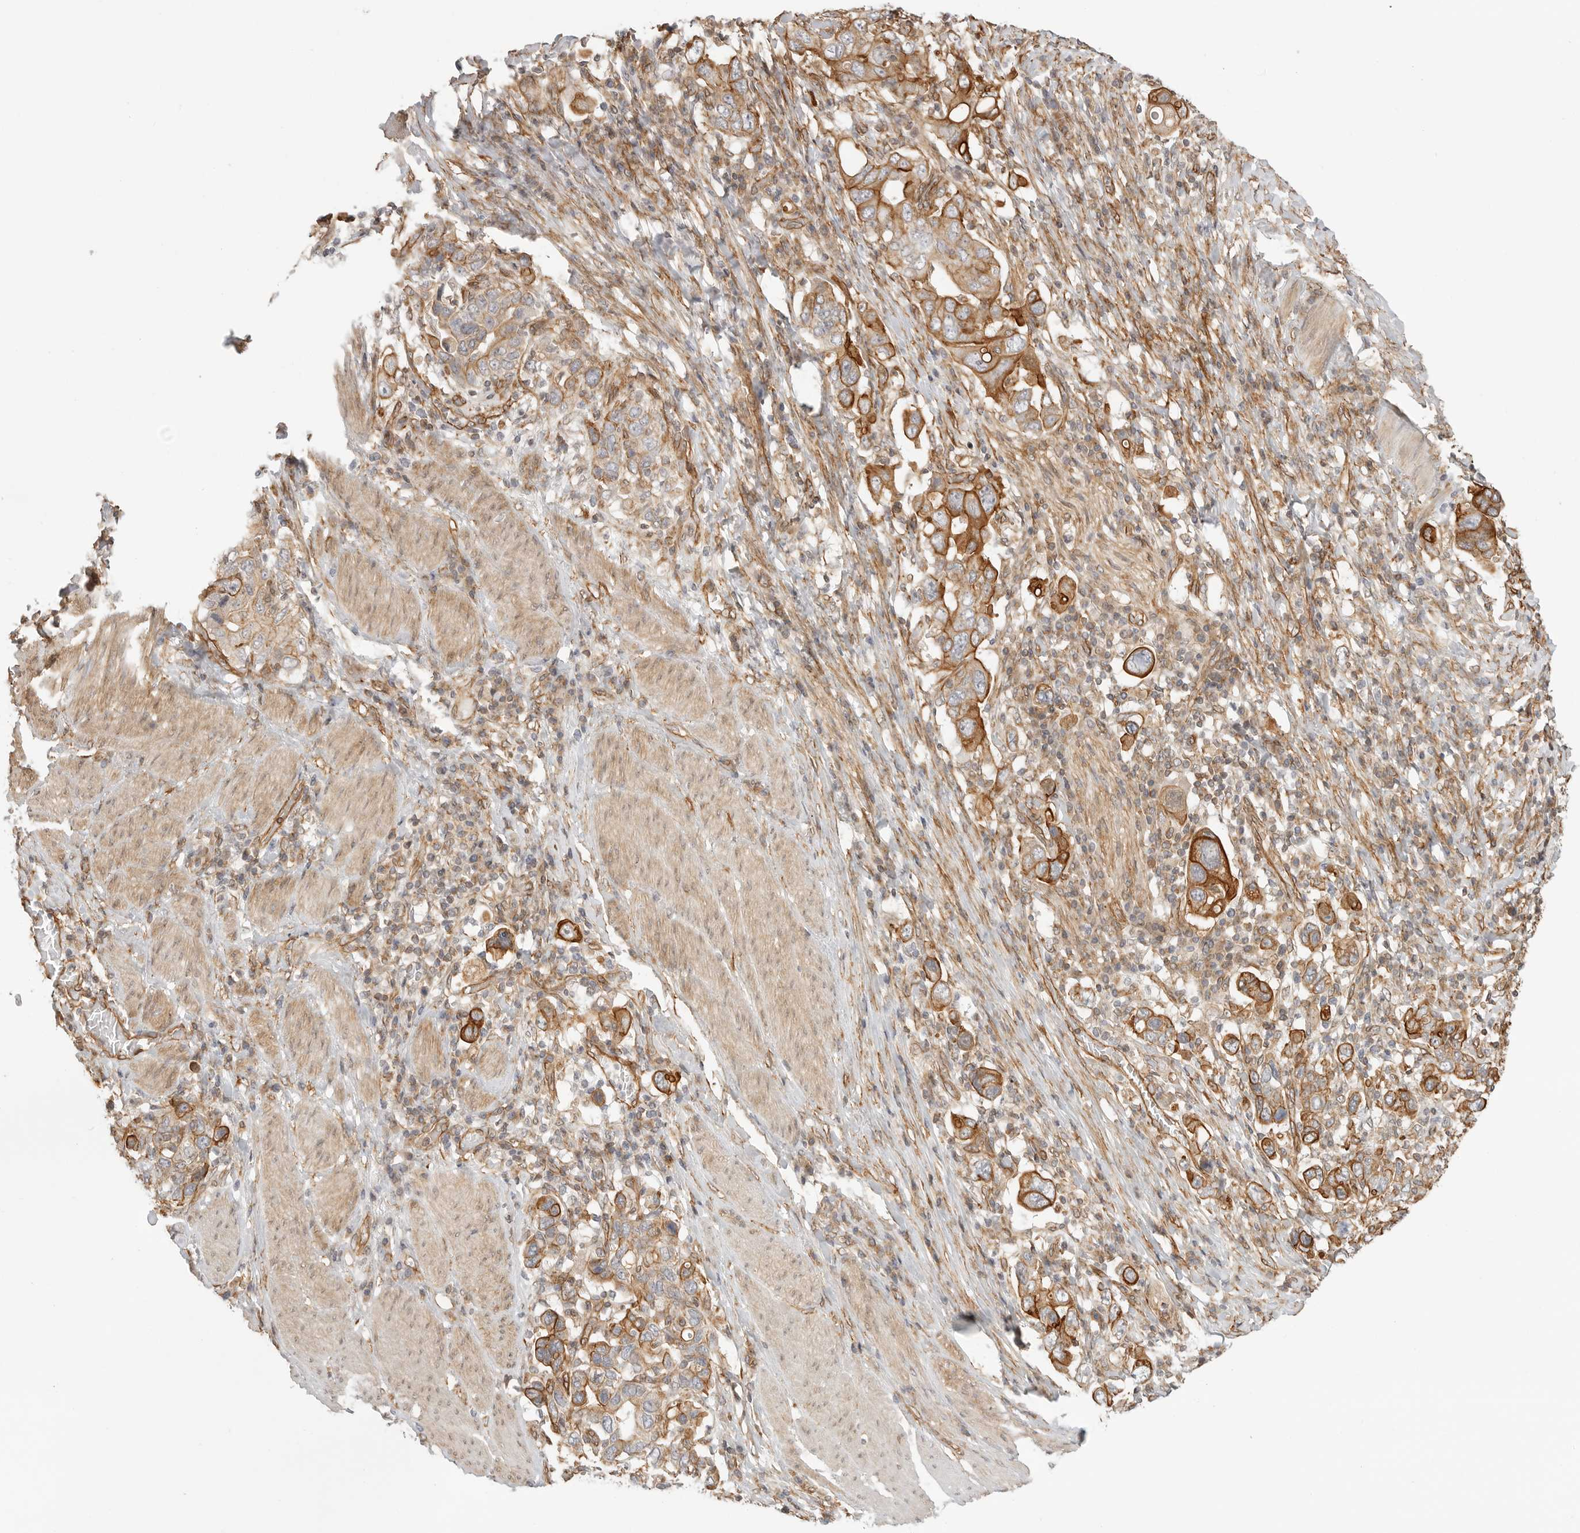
{"staining": {"intensity": "strong", "quantity": ">75%", "location": "cytoplasmic/membranous"}, "tissue": "stomach cancer", "cell_type": "Tumor cells", "image_type": "cancer", "snomed": [{"axis": "morphology", "description": "Adenocarcinoma, NOS"}, {"axis": "topography", "description": "Stomach, upper"}], "caption": "DAB (3,3'-diaminobenzidine) immunohistochemical staining of stomach cancer (adenocarcinoma) reveals strong cytoplasmic/membranous protein positivity in approximately >75% of tumor cells.", "gene": "ATOH7", "patient": {"sex": "male", "age": 62}}